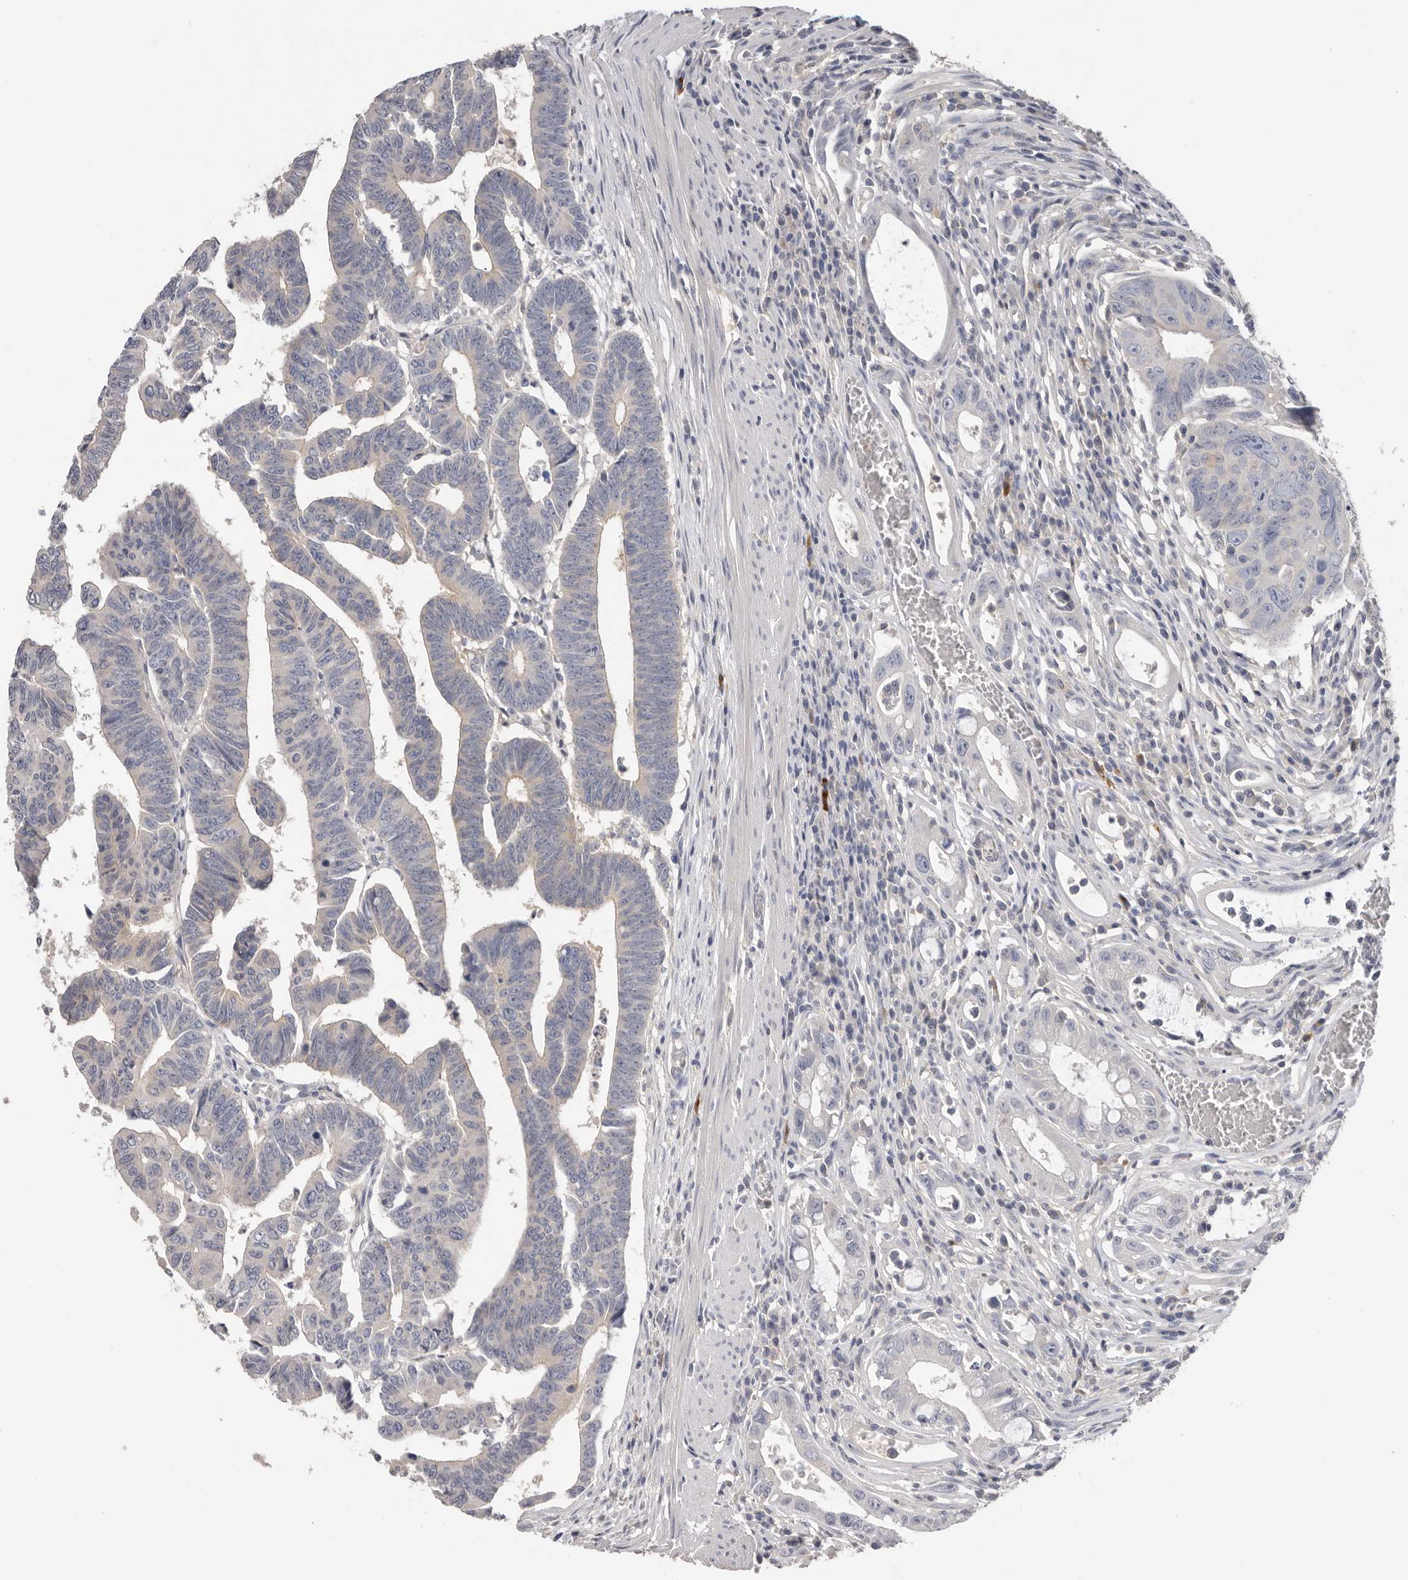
{"staining": {"intensity": "negative", "quantity": "none", "location": "none"}, "tissue": "colorectal cancer", "cell_type": "Tumor cells", "image_type": "cancer", "snomed": [{"axis": "morphology", "description": "Adenocarcinoma, NOS"}, {"axis": "topography", "description": "Rectum"}], "caption": "Tumor cells show no significant expression in adenocarcinoma (colorectal).", "gene": "WDTC1", "patient": {"sex": "female", "age": 65}}